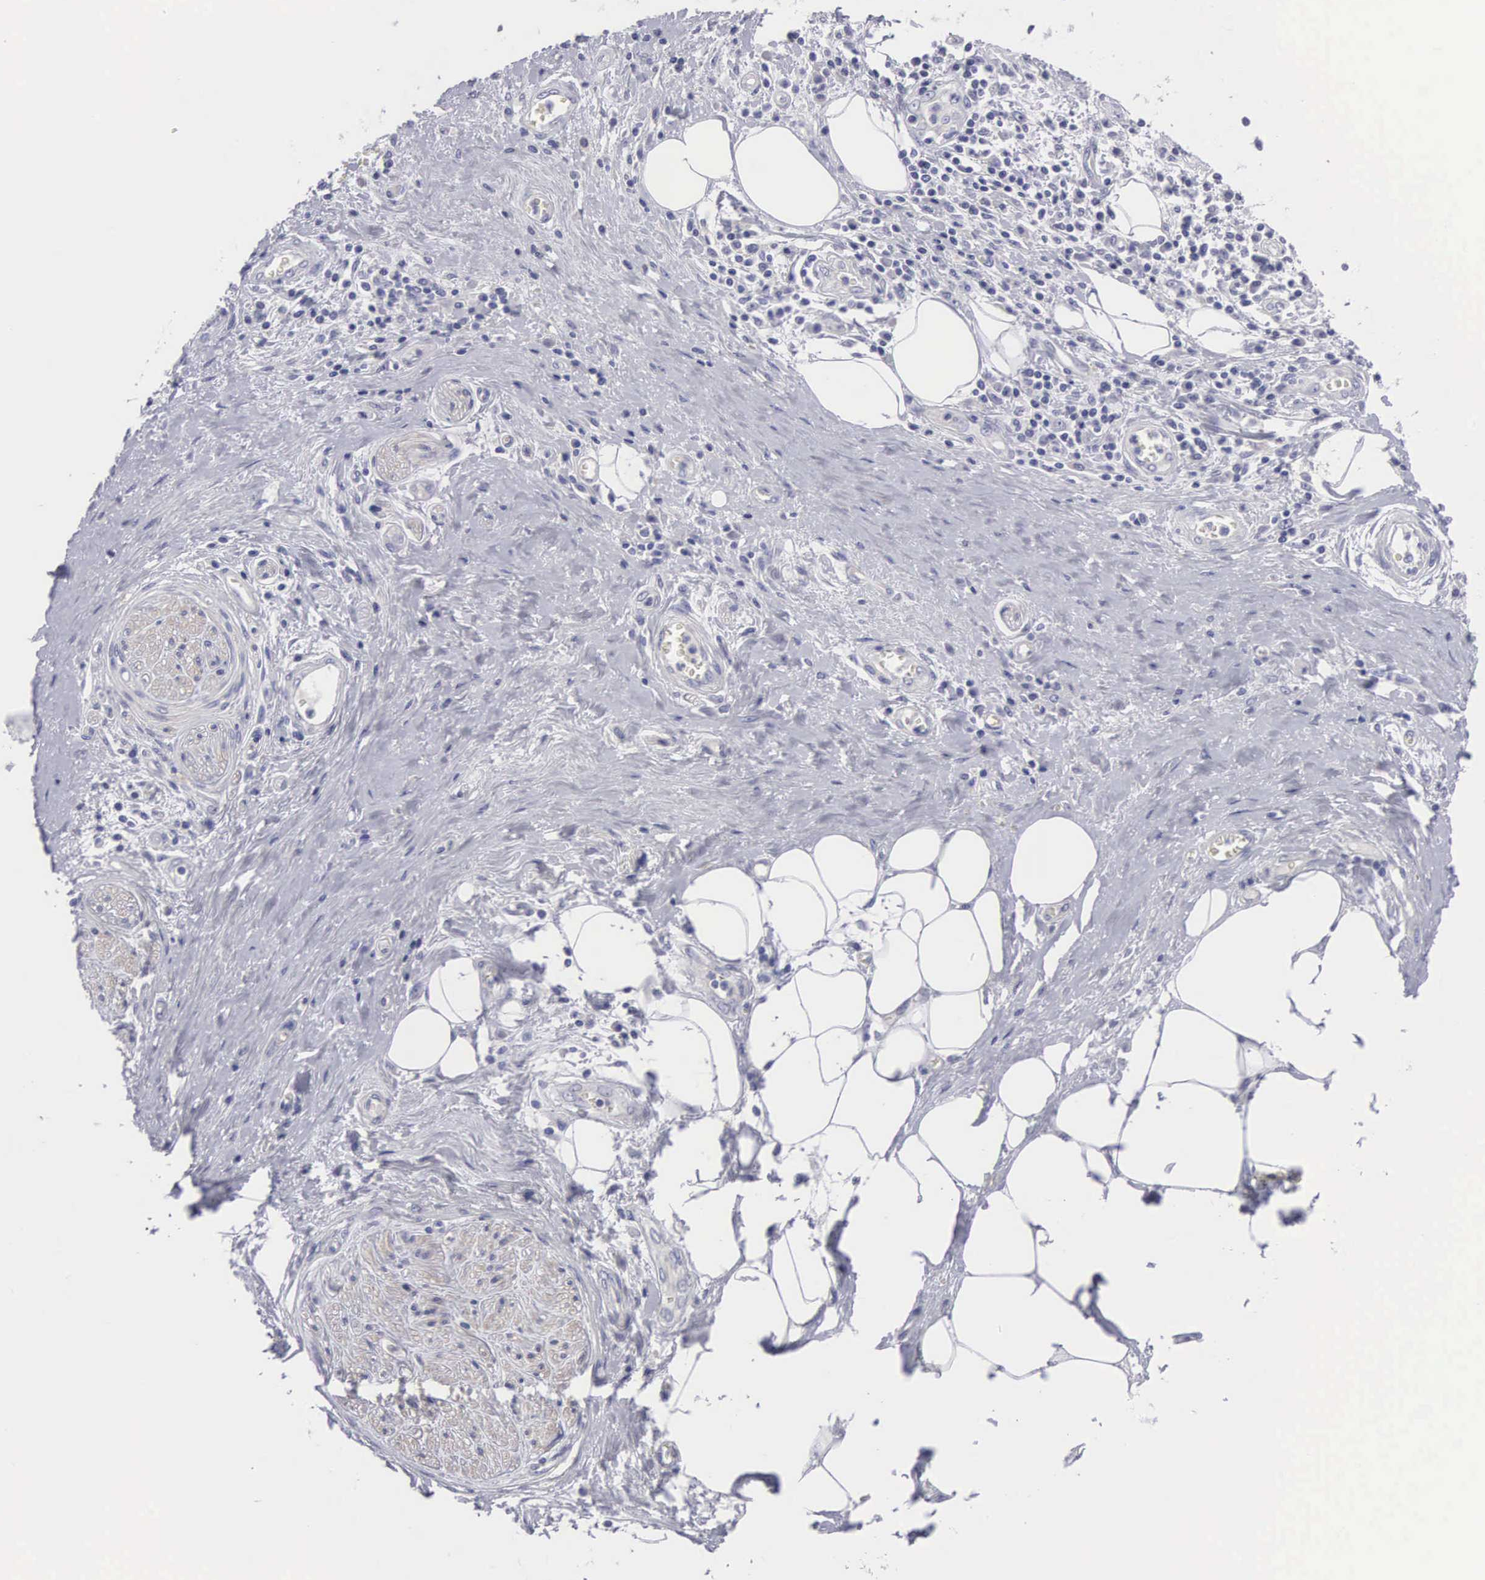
{"staining": {"intensity": "negative", "quantity": "none", "location": "none"}, "tissue": "pancreatic cancer", "cell_type": "Tumor cells", "image_type": "cancer", "snomed": [{"axis": "morphology", "description": "Adenocarcinoma, NOS"}, {"axis": "topography", "description": "Pancreas"}], "caption": "Immunohistochemistry image of adenocarcinoma (pancreatic) stained for a protein (brown), which shows no expression in tumor cells.", "gene": "SLITRK4", "patient": {"sex": "female", "age": 70}}